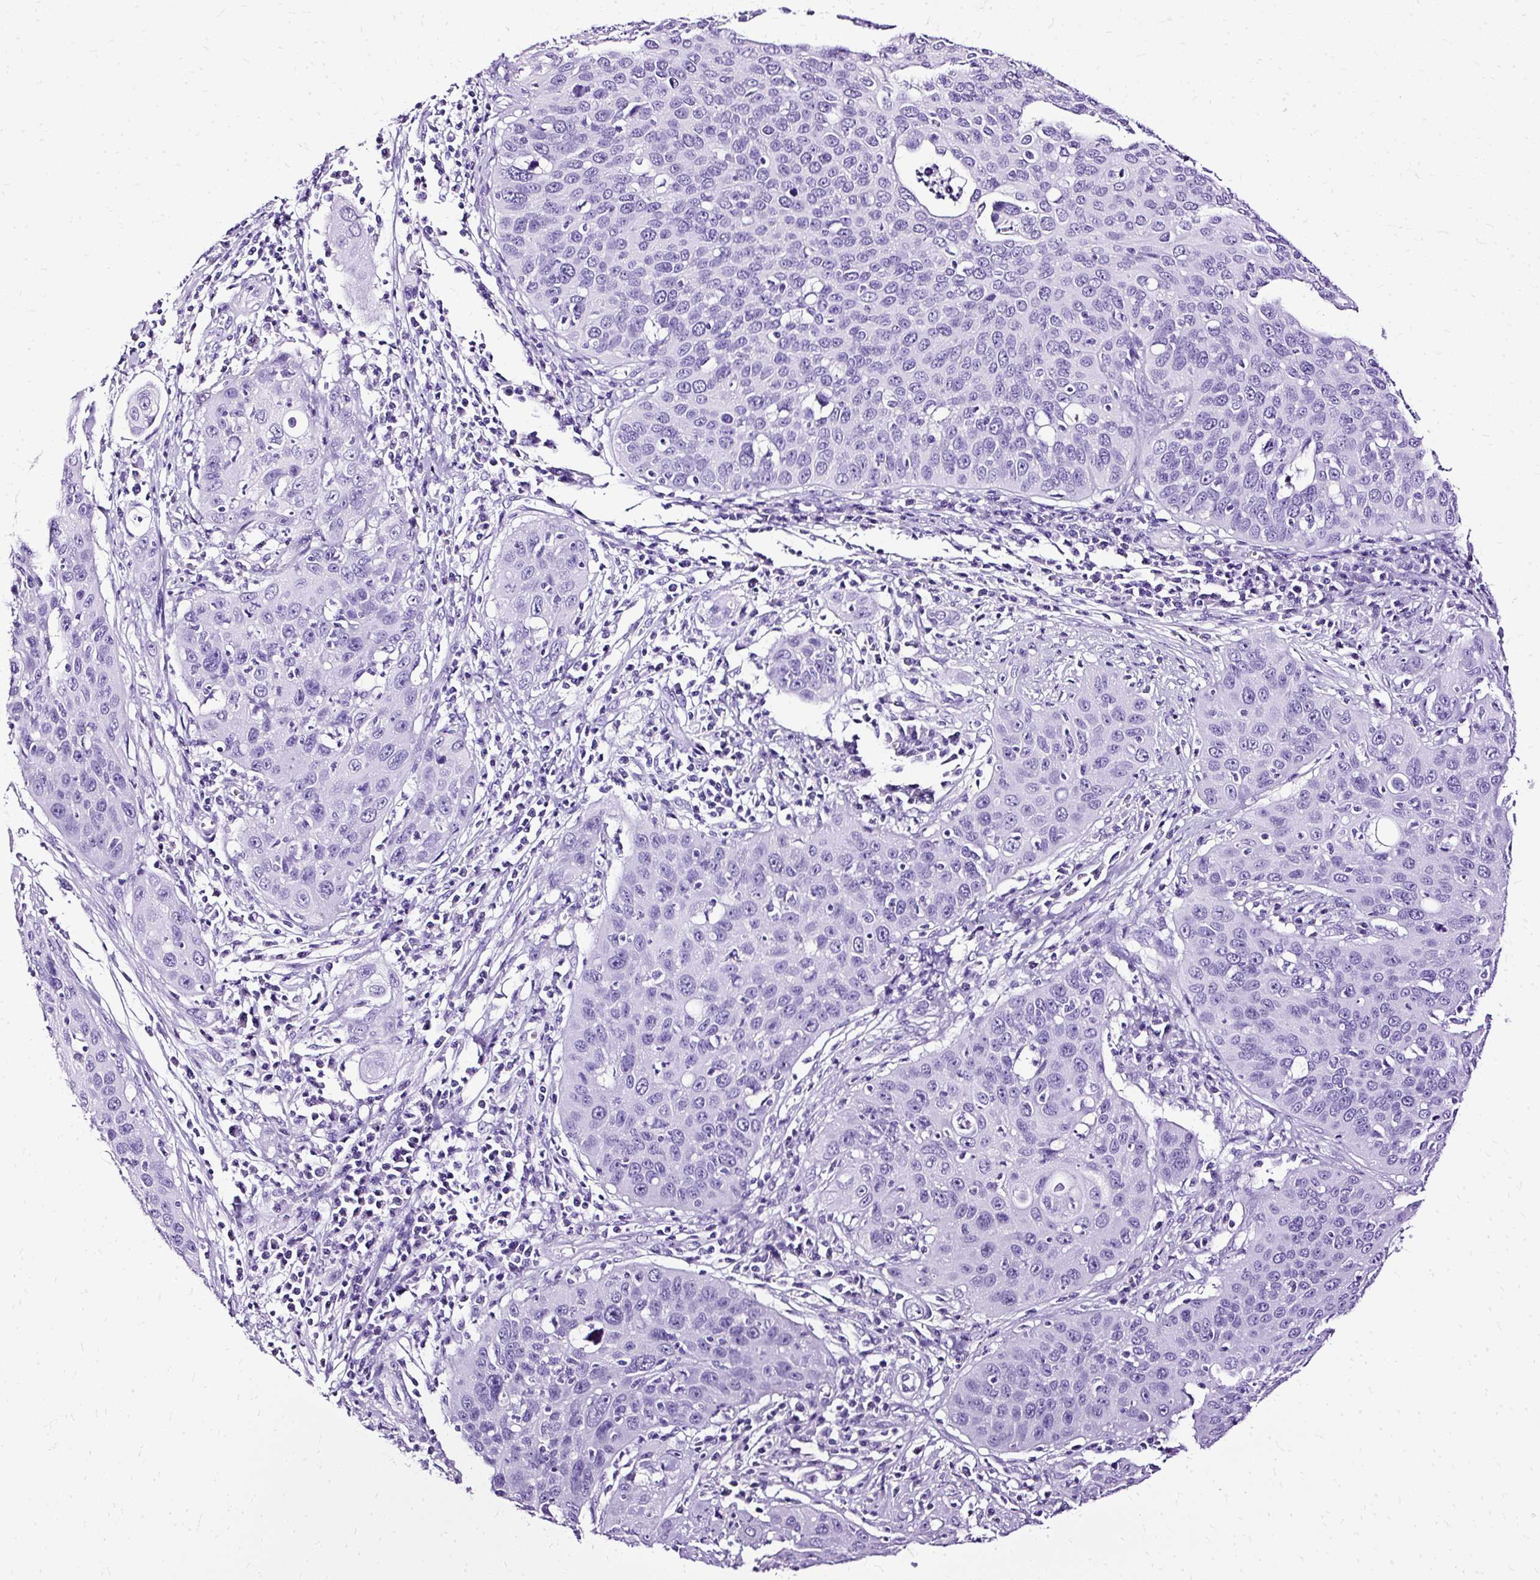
{"staining": {"intensity": "negative", "quantity": "none", "location": "none"}, "tissue": "cervical cancer", "cell_type": "Tumor cells", "image_type": "cancer", "snomed": [{"axis": "morphology", "description": "Squamous cell carcinoma, NOS"}, {"axis": "topography", "description": "Cervix"}], "caption": "The immunohistochemistry histopathology image has no significant positivity in tumor cells of cervical cancer (squamous cell carcinoma) tissue. (DAB (3,3'-diaminobenzidine) immunohistochemistry (IHC), high magnification).", "gene": "SLC8A2", "patient": {"sex": "female", "age": 36}}